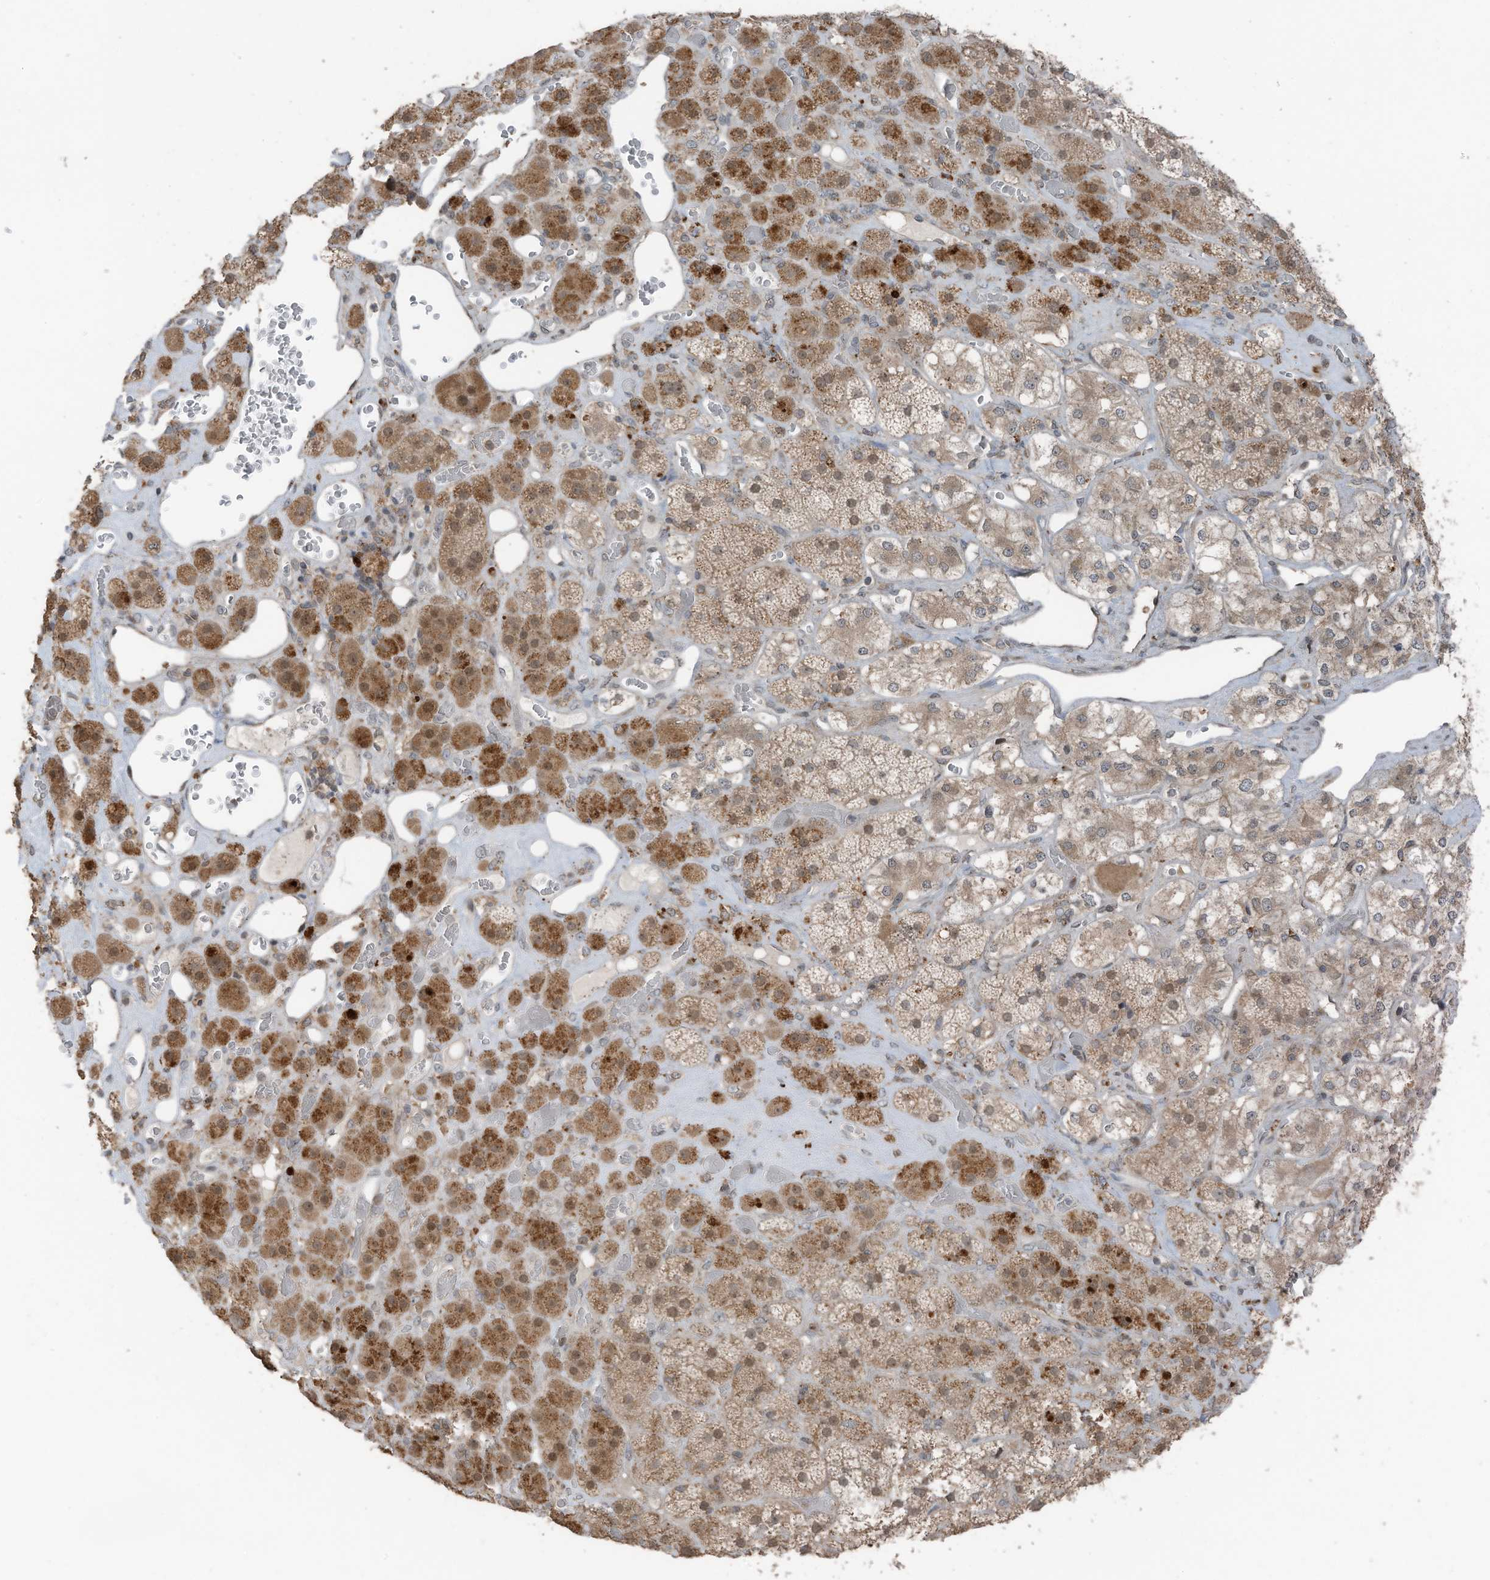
{"staining": {"intensity": "moderate", "quantity": ">75%", "location": "cytoplasmic/membranous,nuclear"}, "tissue": "adrenal gland", "cell_type": "Glandular cells", "image_type": "normal", "snomed": [{"axis": "morphology", "description": "Normal tissue, NOS"}, {"axis": "topography", "description": "Adrenal gland"}], "caption": "Brown immunohistochemical staining in unremarkable adrenal gland shows moderate cytoplasmic/membranous,nuclear staining in approximately >75% of glandular cells. Immunohistochemistry (ihc) stains the protein in brown and the nuclei are stained blue.", "gene": "TXNDC9", "patient": {"sex": "male", "age": 57}}